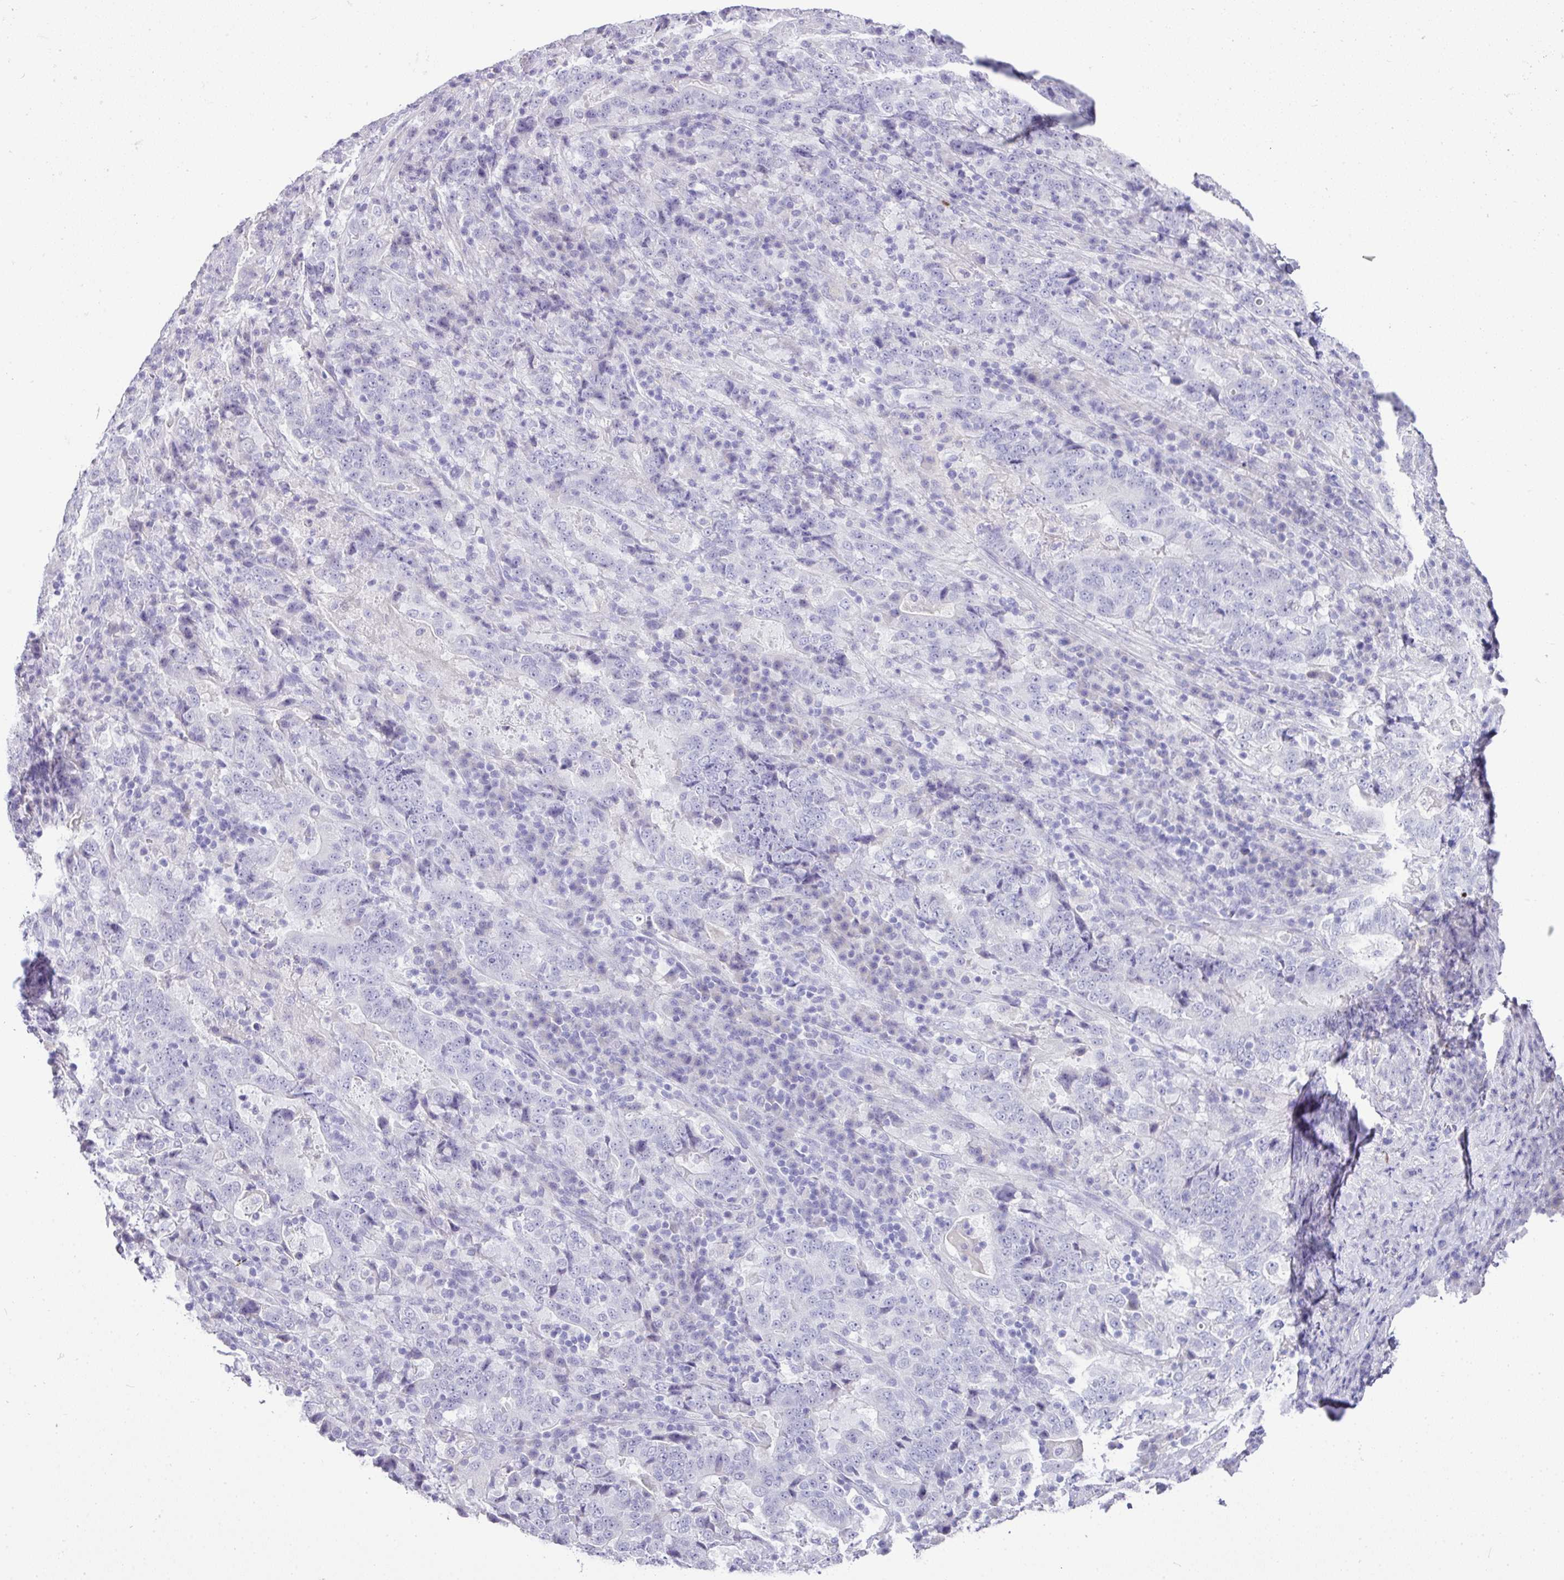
{"staining": {"intensity": "negative", "quantity": "none", "location": "none"}, "tissue": "stomach cancer", "cell_type": "Tumor cells", "image_type": "cancer", "snomed": [{"axis": "morphology", "description": "Normal tissue, NOS"}, {"axis": "morphology", "description": "Adenocarcinoma, NOS"}, {"axis": "topography", "description": "Stomach, upper"}, {"axis": "topography", "description": "Stomach"}], "caption": "Protein analysis of adenocarcinoma (stomach) reveals no significant expression in tumor cells. Nuclei are stained in blue.", "gene": "BCL11A", "patient": {"sex": "male", "age": 59}}